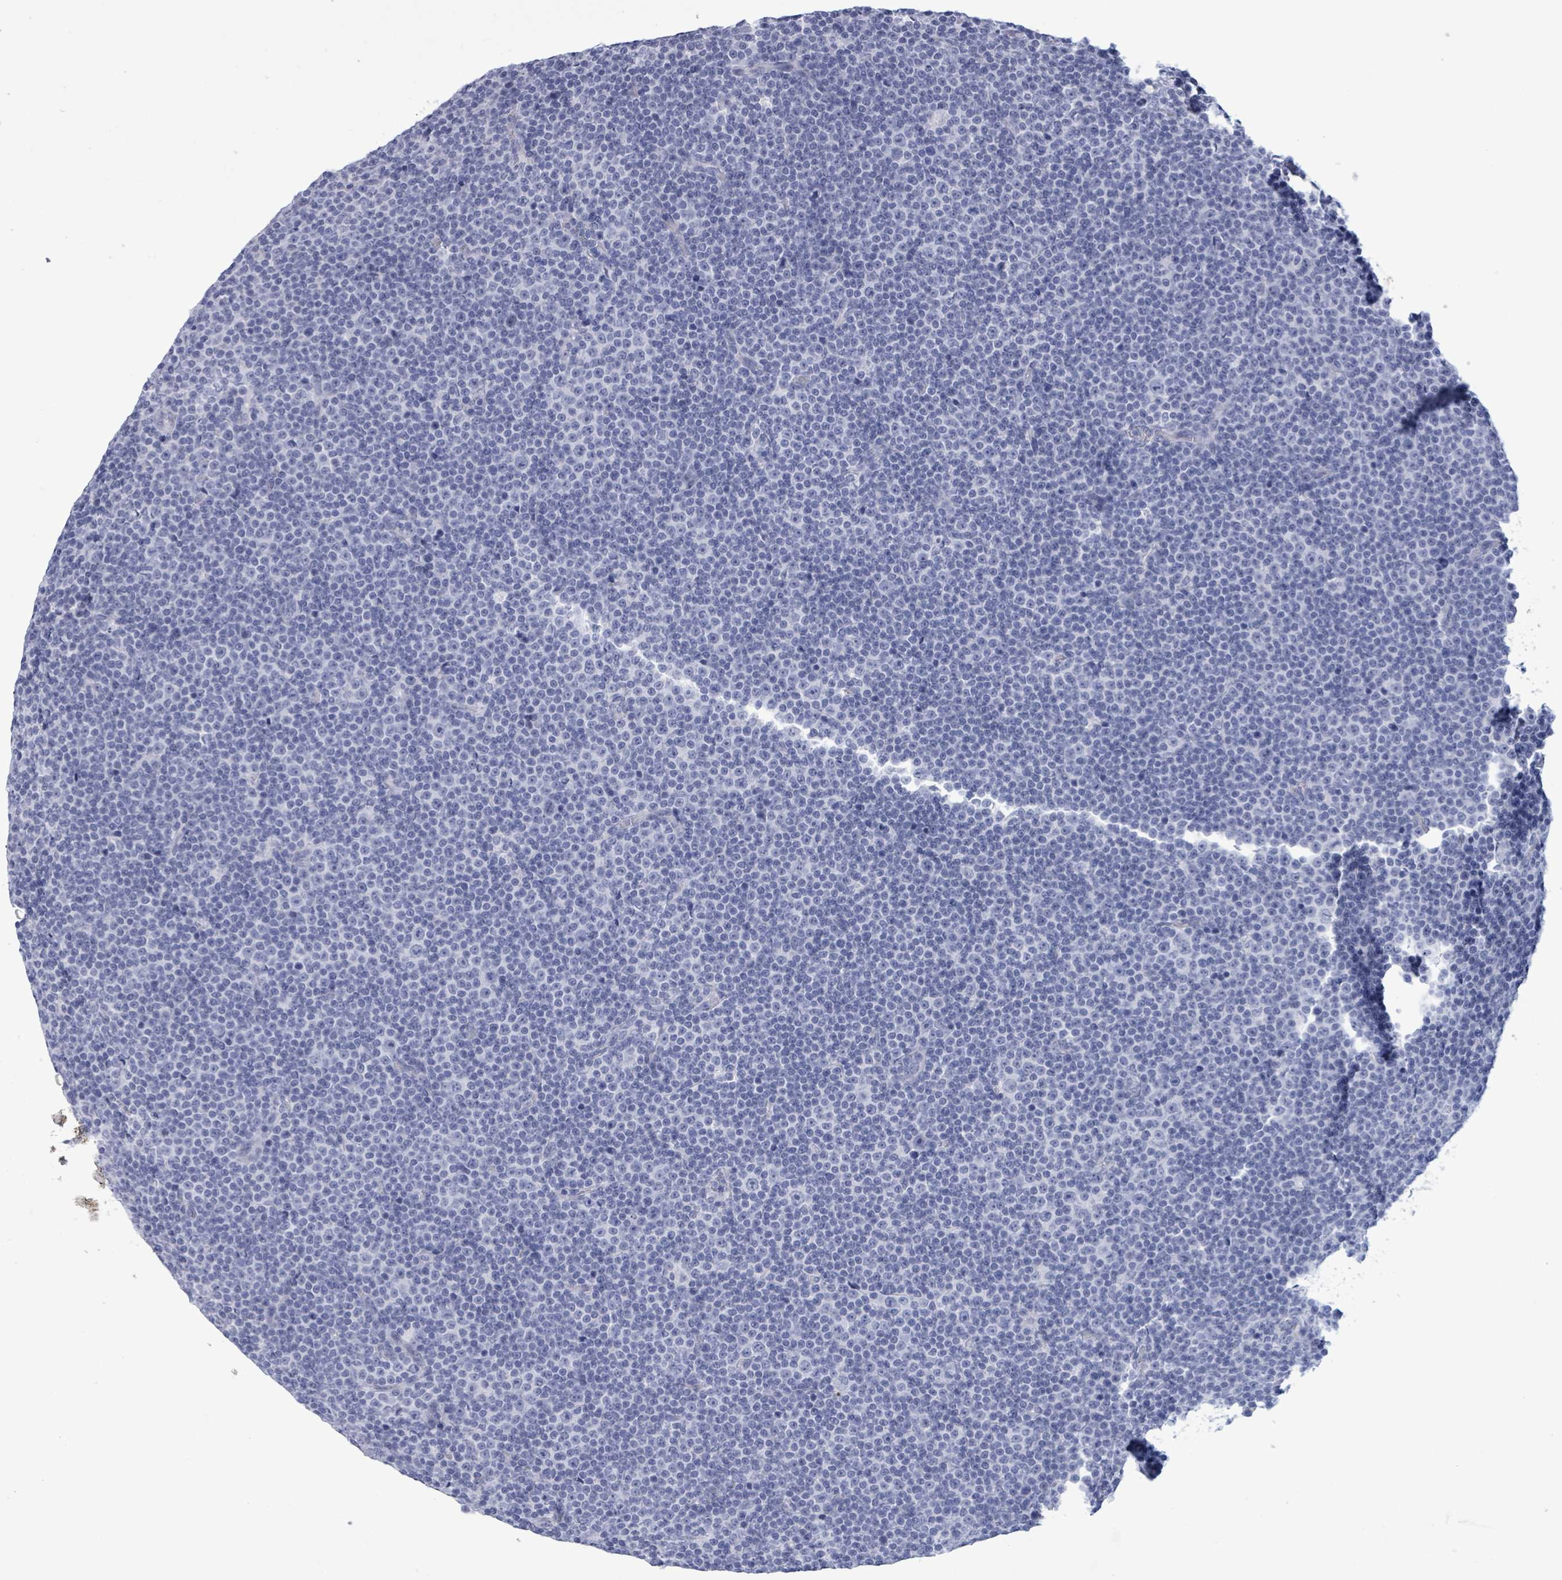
{"staining": {"intensity": "negative", "quantity": "none", "location": "none"}, "tissue": "lymphoma", "cell_type": "Tumor cells", "image_type": "cancer", "snomed": [{"axis": "morphology", "description": "Malignant lymphoma, non-Hodgkin's type, Low grade"}, {"axis": "topography", "description": "Lymph node"}], "caption": "DAB immunohistochemical staining of human lymphoma displays no significant positivity in tumor cells.", "gene": "NKX2-1", "patient": {"sex": "female", "age": 67}}